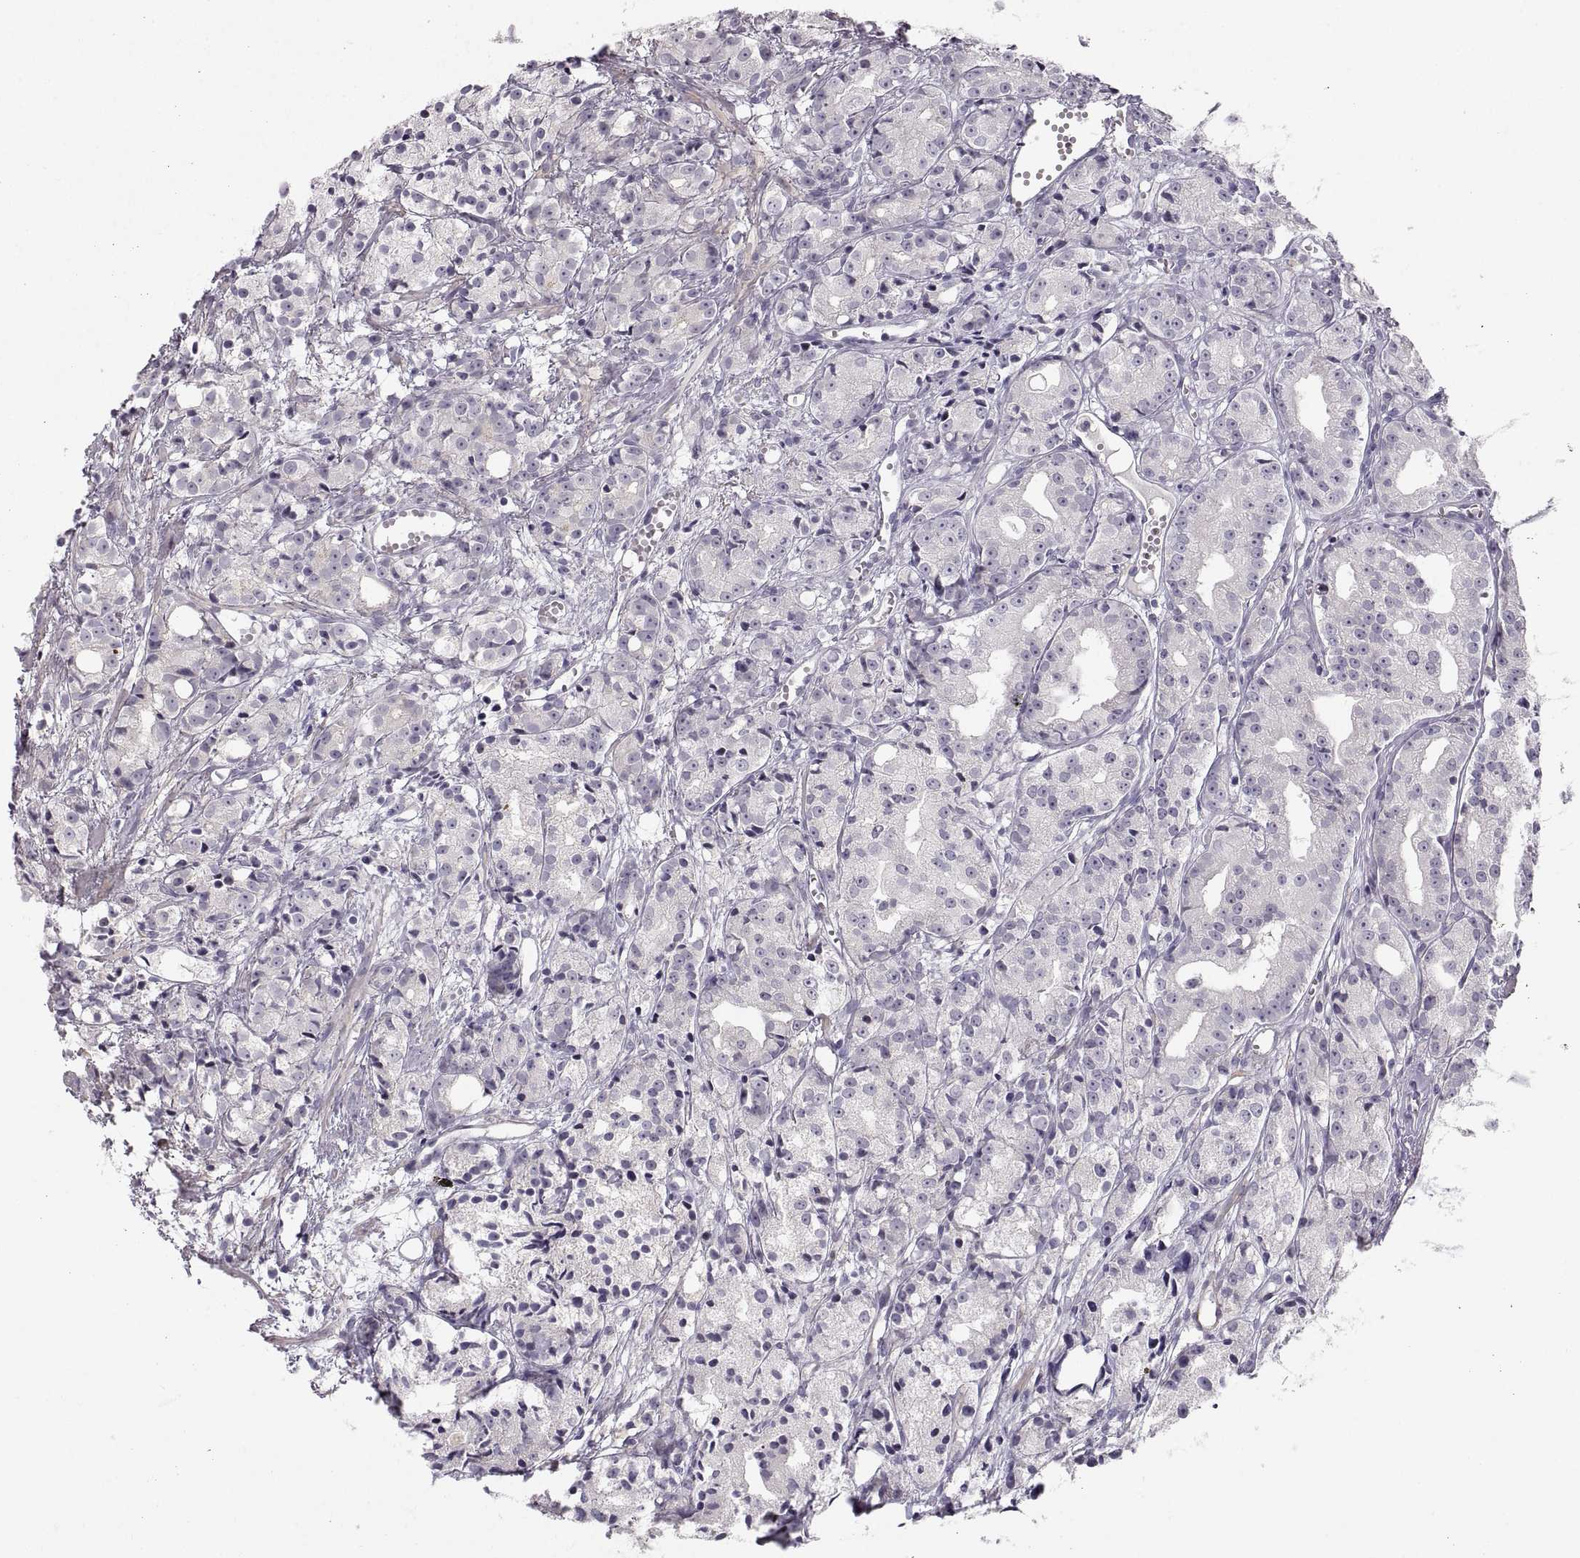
{"staining": {"intensity": "negative", "quantity": "none", "location": "none"}, "tissue": "prostate cancer", "cell_type": "Tumor cells", "image_type": "cancer", "snomed": [{"axis": "morphology", "description": "Adenocarcinoma, Medium grade"}, {"axis": "topography", "description": "Prostate"}], "caption": "This image is of prostate cancer (adenocarcinoma (medium-grade)) stained with IHC to label a protein in brown with the nuclei are counter-stained blue. There is no positivity in tumor cells. (DAB (3,3'-diaminobenzidine) immunohistochemistry, high magnification).", "gene": "ZNF185", "patient": {"sex": "male", "age": 74}}